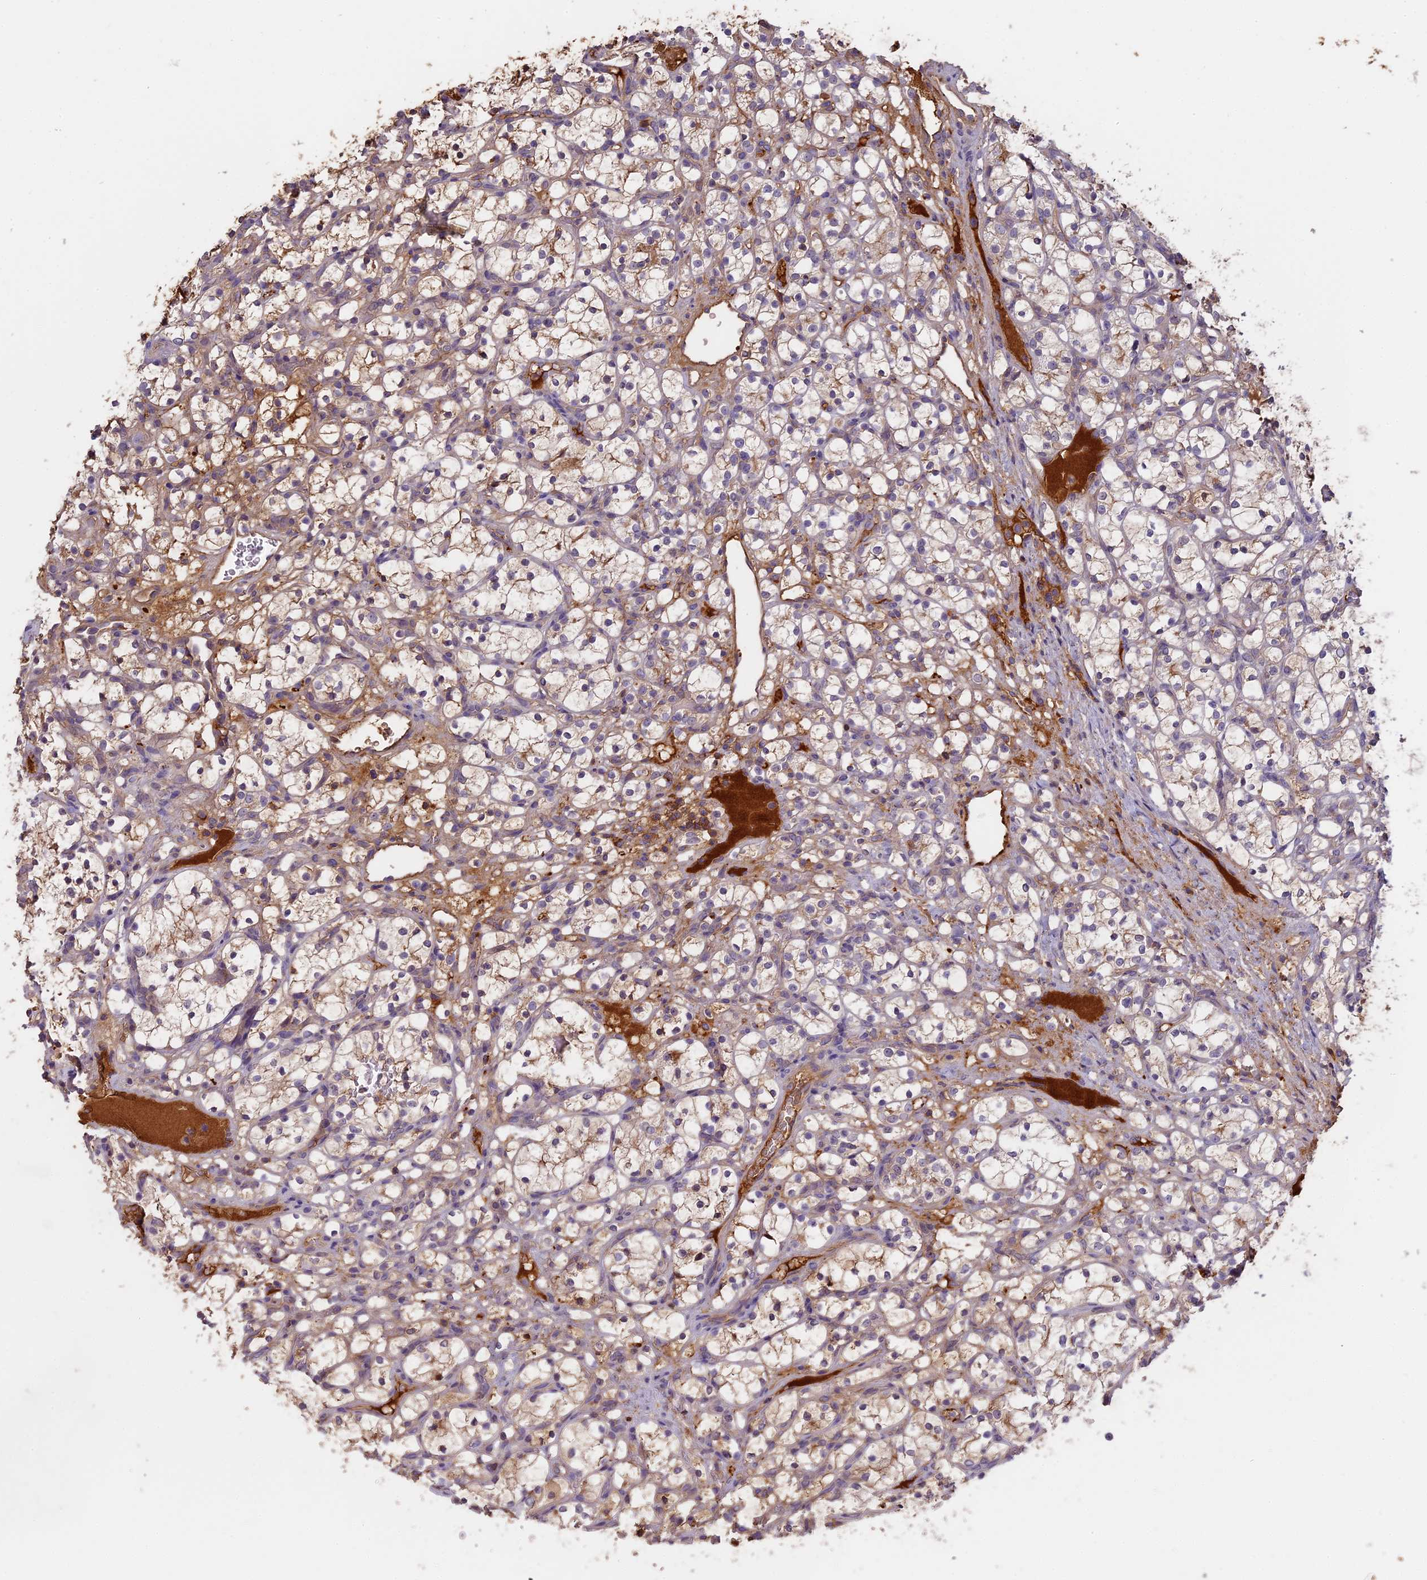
{"staining": {"intensity": "moderate", "quantity": "<25%", "location": "cytoplasmic/membranous"}, "tissue": "renal cancer", "cell_type": "Tumor cells", "image_type": "cancer", "snomed": [{"axis": "morphology", "description": "Adenocarcinoma, NOS"}, {"axis": "topography", "description": "Kidney"}], "caption": "Protein analysis of renal cancer (adenocarcinoma) tissue demonstrates moderate cytoplasmic/membranous positivity in about <25% of tumor cells. (DAB IHC, brown staining for protein, blue staining for nuclei).", "gene": "CFAP119", "patient": {"sex": "female", "age": 69}}